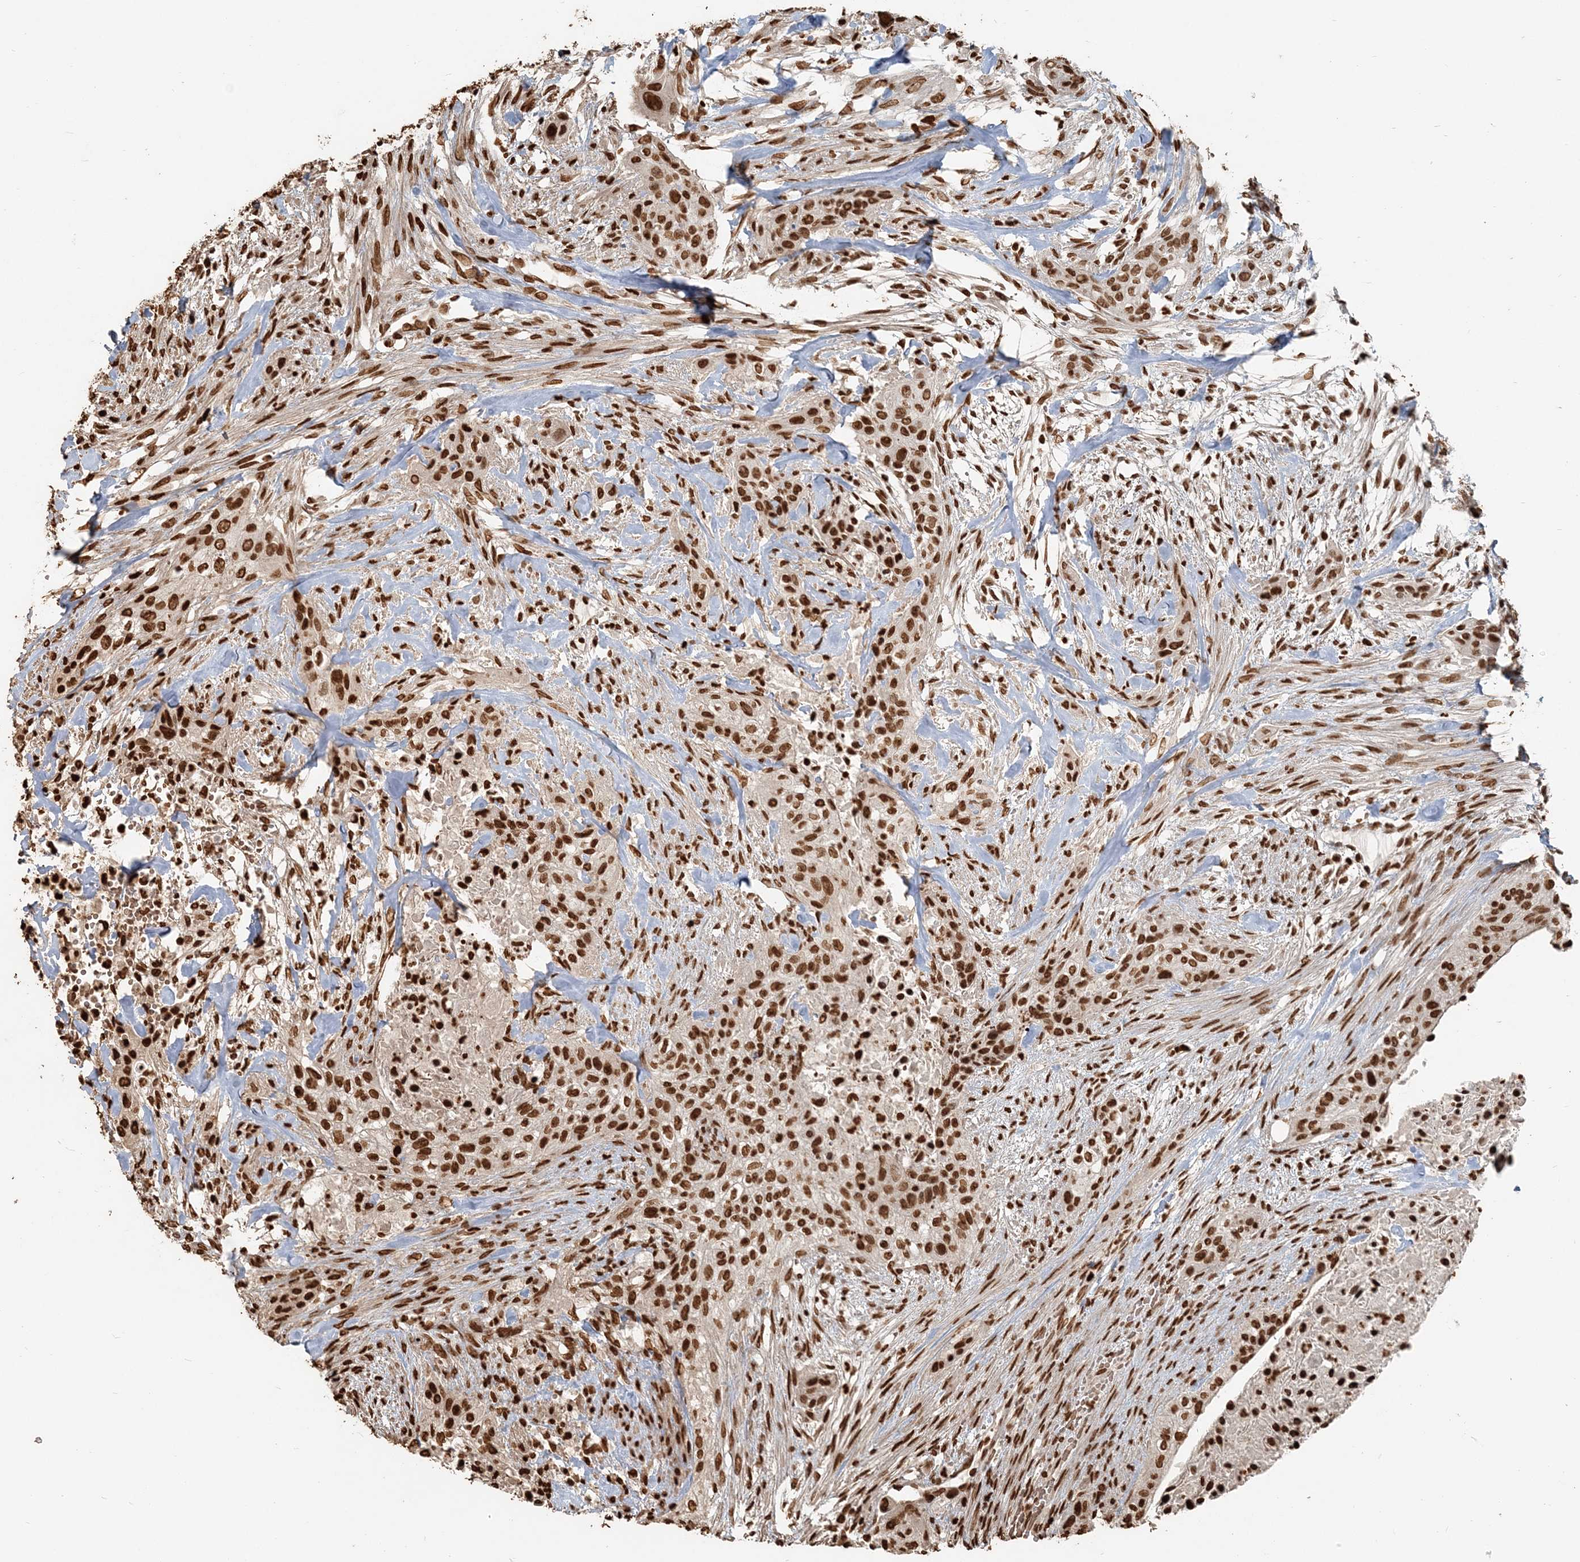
{"staining": {"intensity": "strong", "quantity": ">75%", "location": "nuclear"}, "tissue": "urothelial cancer", "cell_type": "Tumor cells", "image_type": "cancer", "snomed": [{"axis": "morphology", "description": "Urothelial carcinoma, High grade"}, {"axis": "topography", "description": "Urinary bladder"}], "caption": "Brown immunohistochemical staining in urothelial cancer demonstrates strong nuclear expression in approximately >75% of tumor cells. Nuclei are stained in blue.", "gene": "H3-3B", "patient": {"sex": "male", "age": 35}}